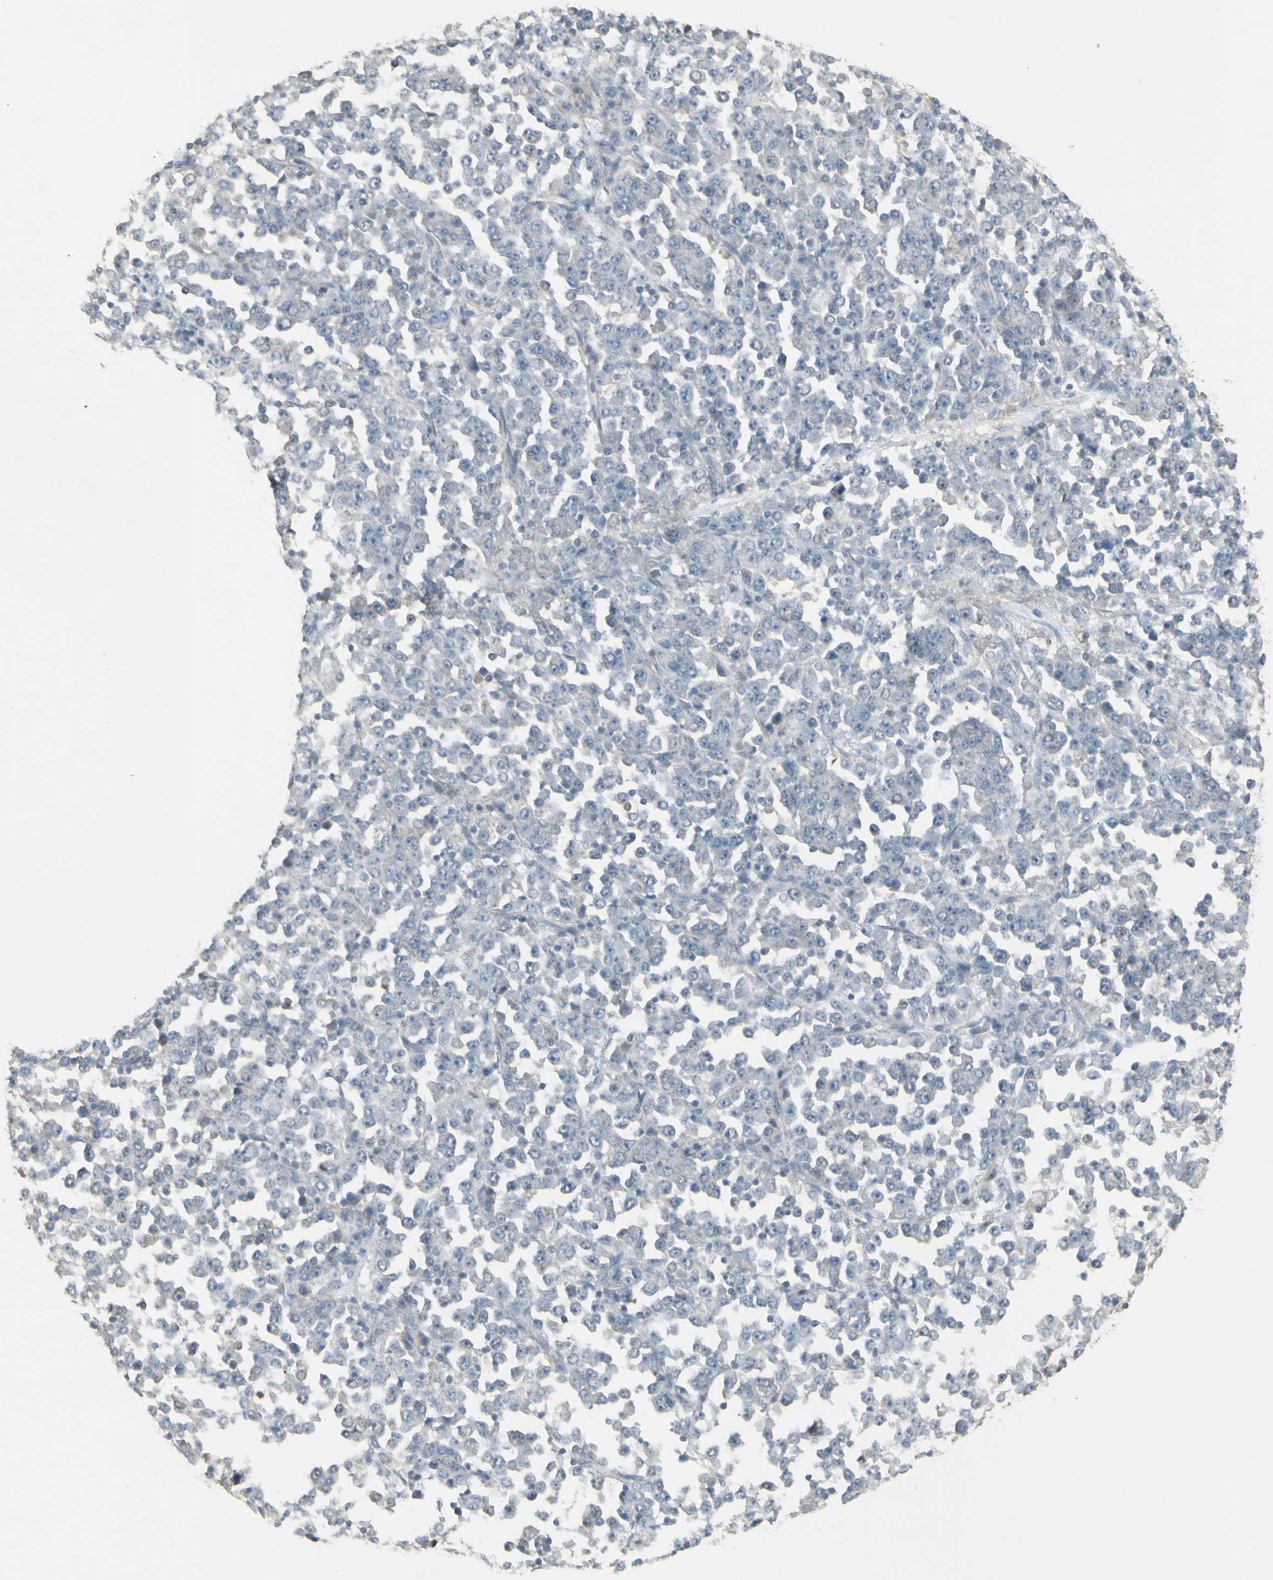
{"staining": {"intensity": "negative", "quantity": "none", "location": "none"}, "tissue": "stomach cancer", "cell_type": "Tumor cells", "image_type": "cancer", "snomed": [{"axis": "morphology", "description": "Normal tissue, NOS"}, {"axis": "morphology", "description": "Adenocarcinoma, NOS"}, {"axis": "topography", "description": "Stomach, upper"}, {"axis": "topography", "description": "Stomach"}], "caption": "High power microscopy micrograph of an IHC photomicrograph of stomach adenocarcinoma, revealing no significant positivity in tumor cells. Nuclei are stained in blue.", "gene": "FXYD3", "patient": {"sex": "male", "age": 59}}